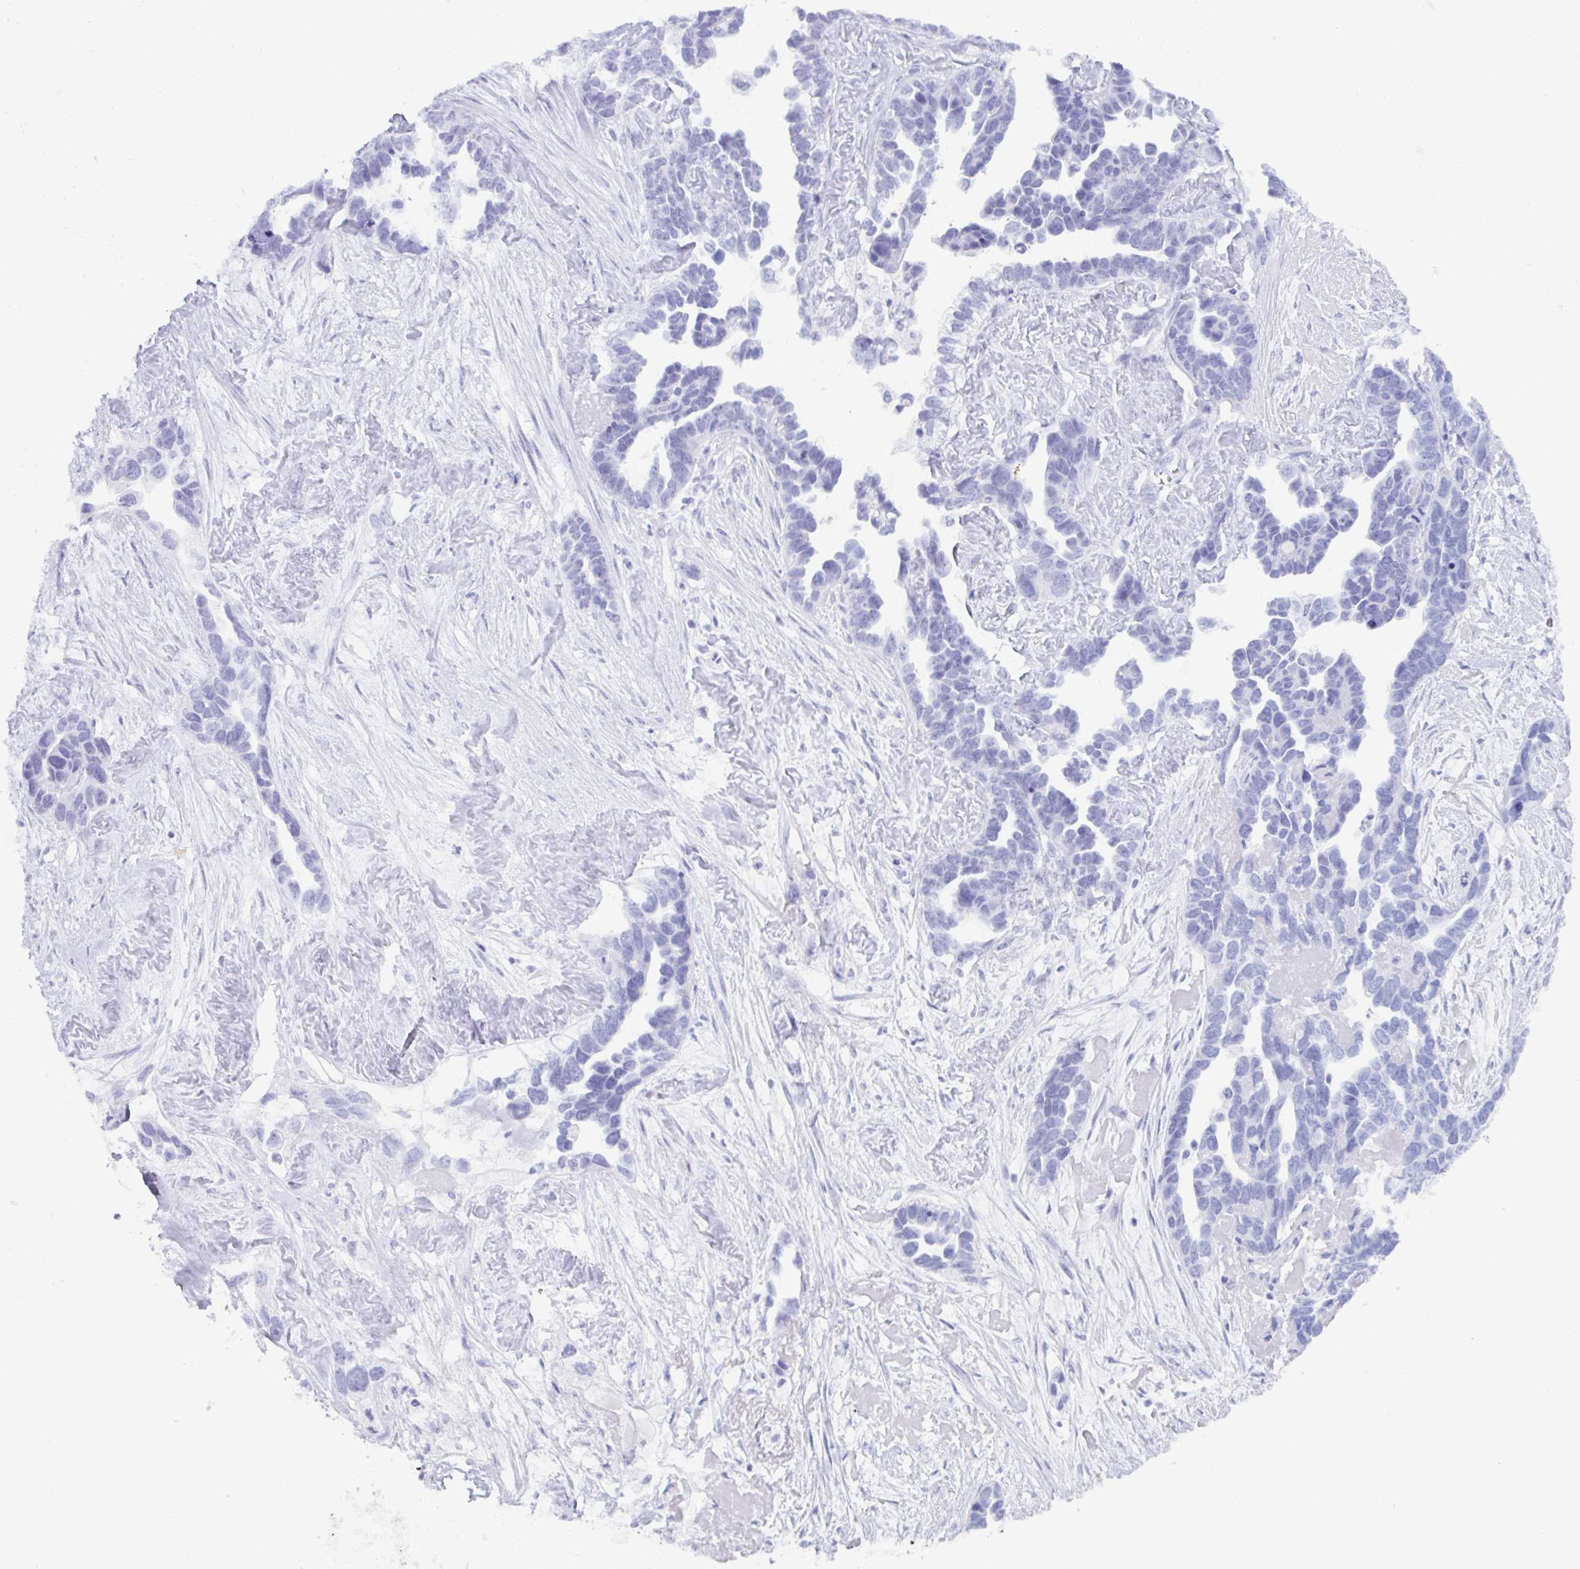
{"staining": {"intensity": "negative", "quantity": "none", "location": "none"}, "tissue": "ovarian cancer", "cell_type": "Tumor cells", "image_type": "cancer", "snomed": [{"axis": "morphology", "description": "Cystadenocarcinoma, serous, NOS"}, {"axis": "topography", "description": "Ovary"}], "caption": "Immunohistochemistry (IHC) image of neoplastic tissue: ovarian cancer (serous cystadenocarcinoma) stained with DAB demonstrates no significant protein expression in tumor cells.", "gene": "MRGPRG", "patient": {"sex": "female", "age": 54}}